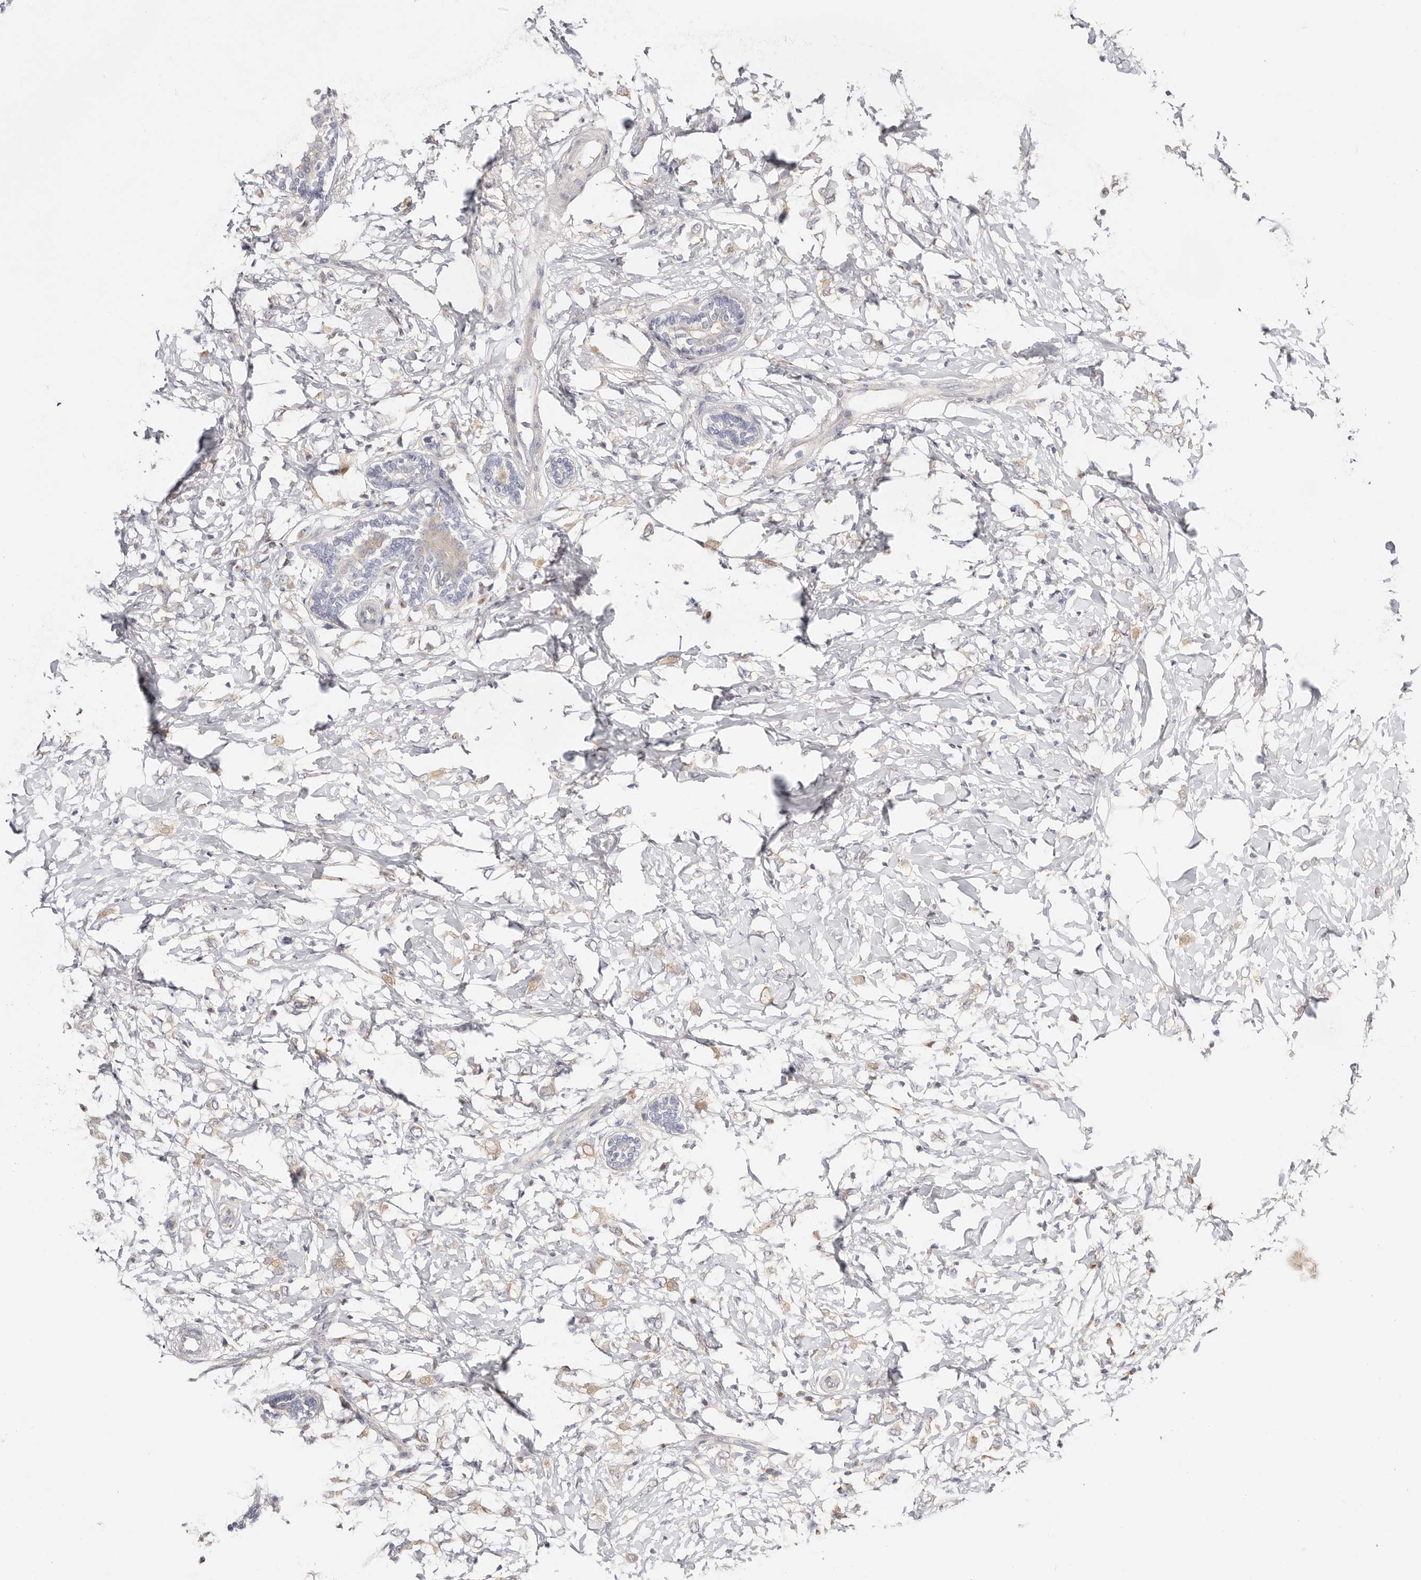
{"staining": {"intensity": "negative", "quantity": "none", "location": "none"}, "tissue": "breast cancer", "cell_type": "Tumor cells", "image_type": "cancer", "snomed": [{"axis": "morphology", "description": "Normal tissue, NOS"}, {"axis": "morphology", "description": "Lobular carcinoma"}, {"axis": "topography", "description": "Breast"}], "caption": "Breast cancer (lobular carcinoma) stained for a protein using IHC displays no expression tumor cells.", "gene": "DNASE1", "patient": {"sex": "female", "age": 47}}